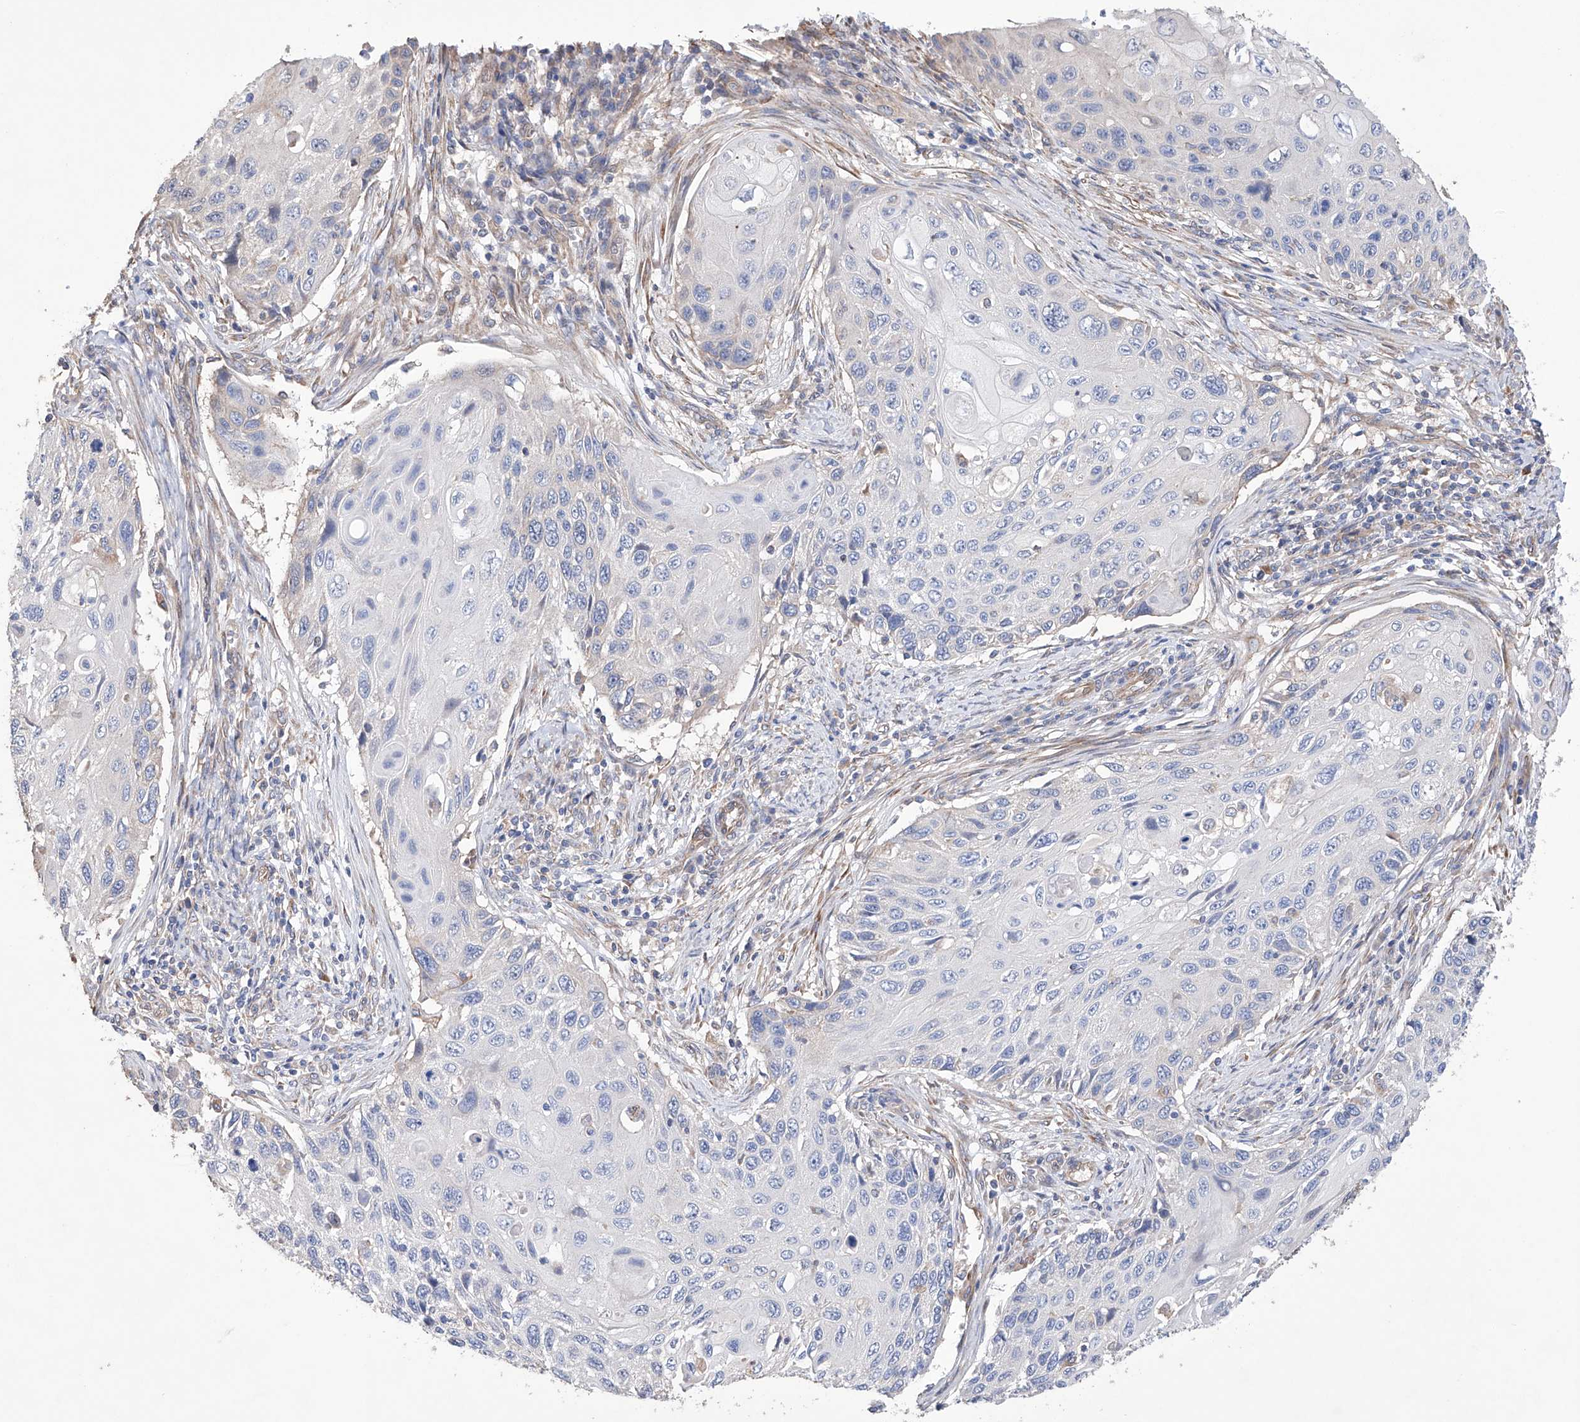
{"staining": {"intensity": "negative", "quantity": "none", "location": "none"}, "tissue": "cervical cancer", "cell_type": "Tumor cells", "image_type": "cancer", "snomed": [{"axis": "morphology", "description": "Squamous cell carcinoma, NOS"}, {"axis": "topography", "description": "Cervix"}], "caption": "Tumor cells show no significant expression in cervical cancer.", "gene": "AFG1L", "patient": {"sex": "female", "age": 70}}